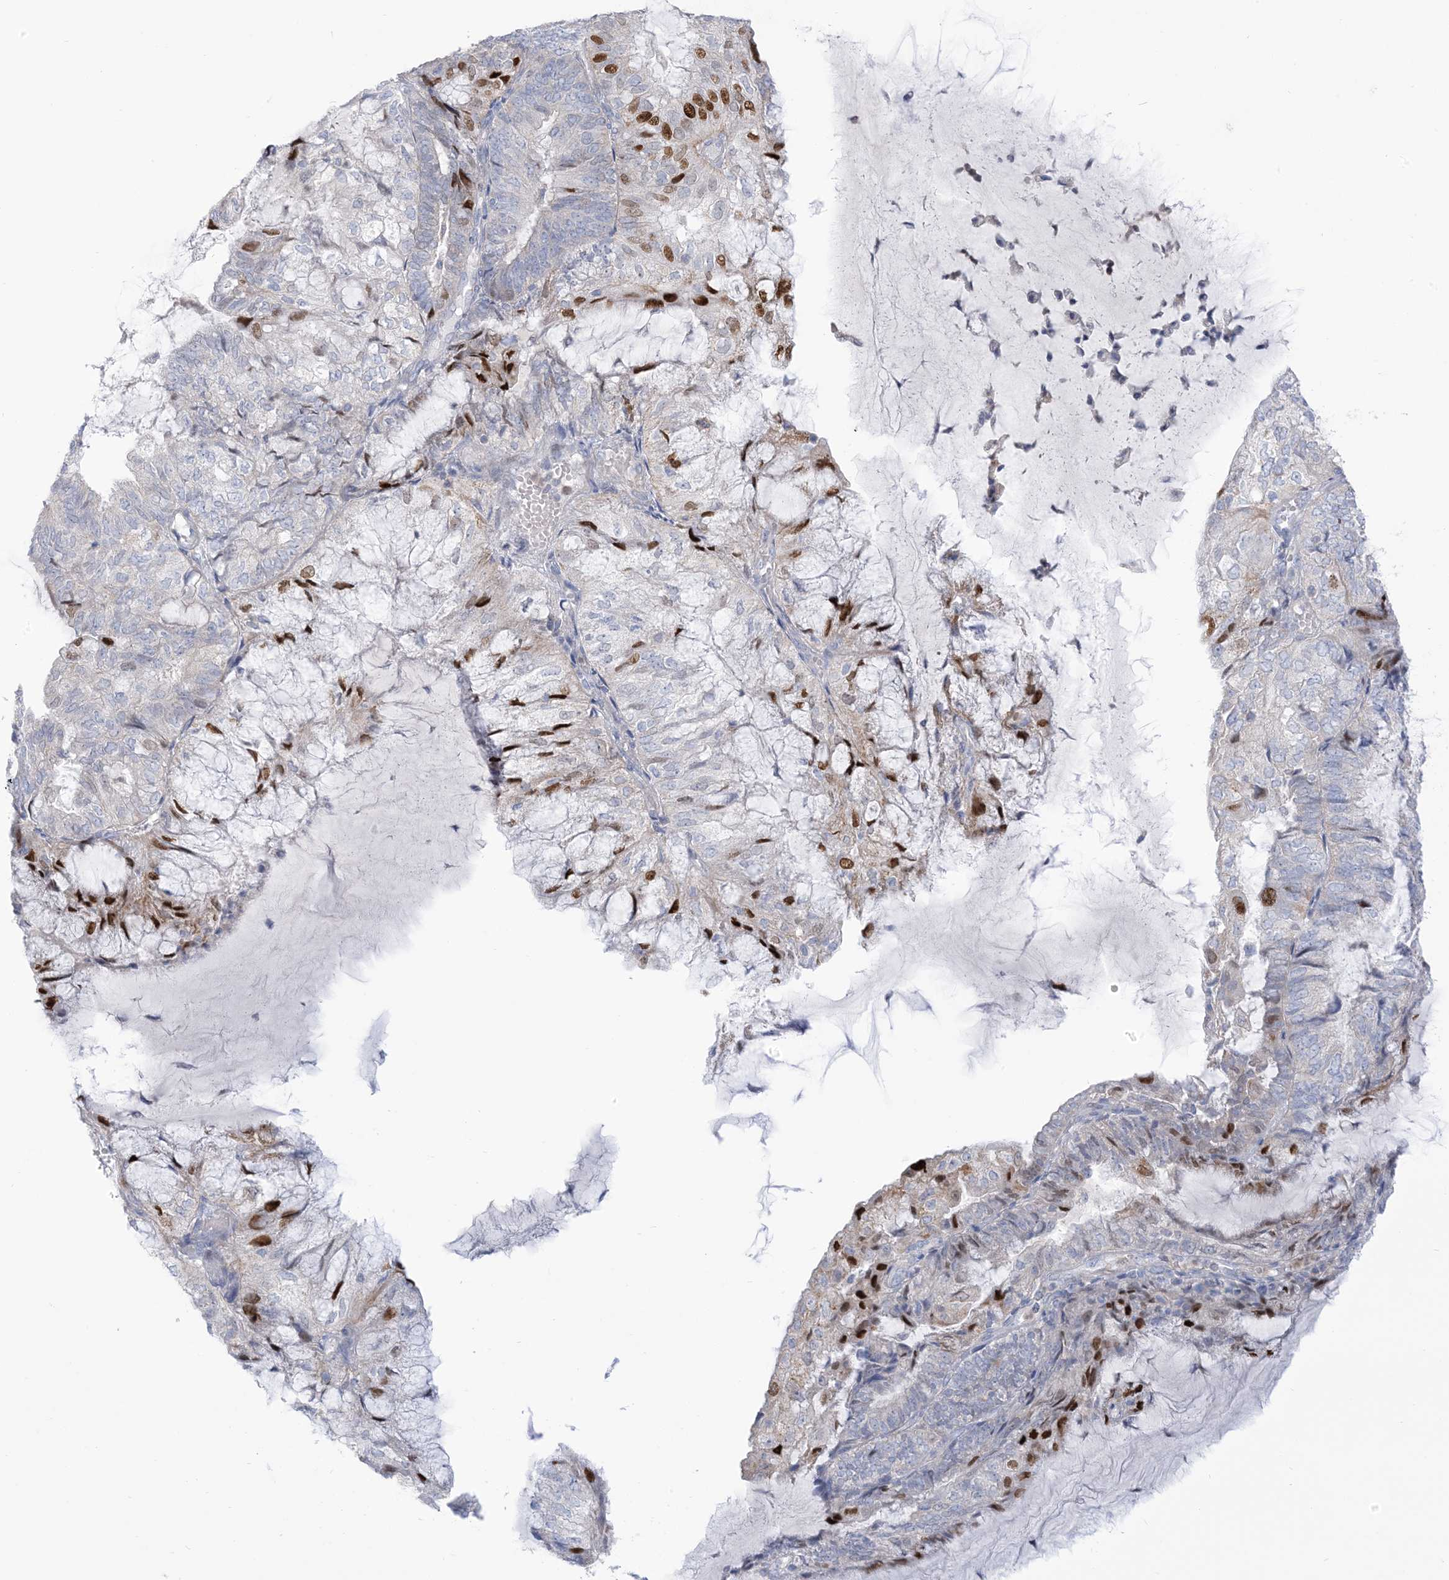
{"staining": {"intensity": "strong", "quantity": "<25%", "location": "nuclear"}, "tissue": "endometrial cancer", "cell_type": "Tumor cells", "image_type": "cancer", "snomed": [{"axis": "morphology", "description": "Adenocarcinoma, NOS"}, {"axis": "topography", "description": "Endometrium"}], "caption": "This histopathology image shows immunohistochemistry staining of endometrial adenocarcinoma, with medium strong nuclear positivity in approximately <25% of tumor cells.", "gene": "MTHFD2L", "patient": {"sex": "female", "age": 81}}